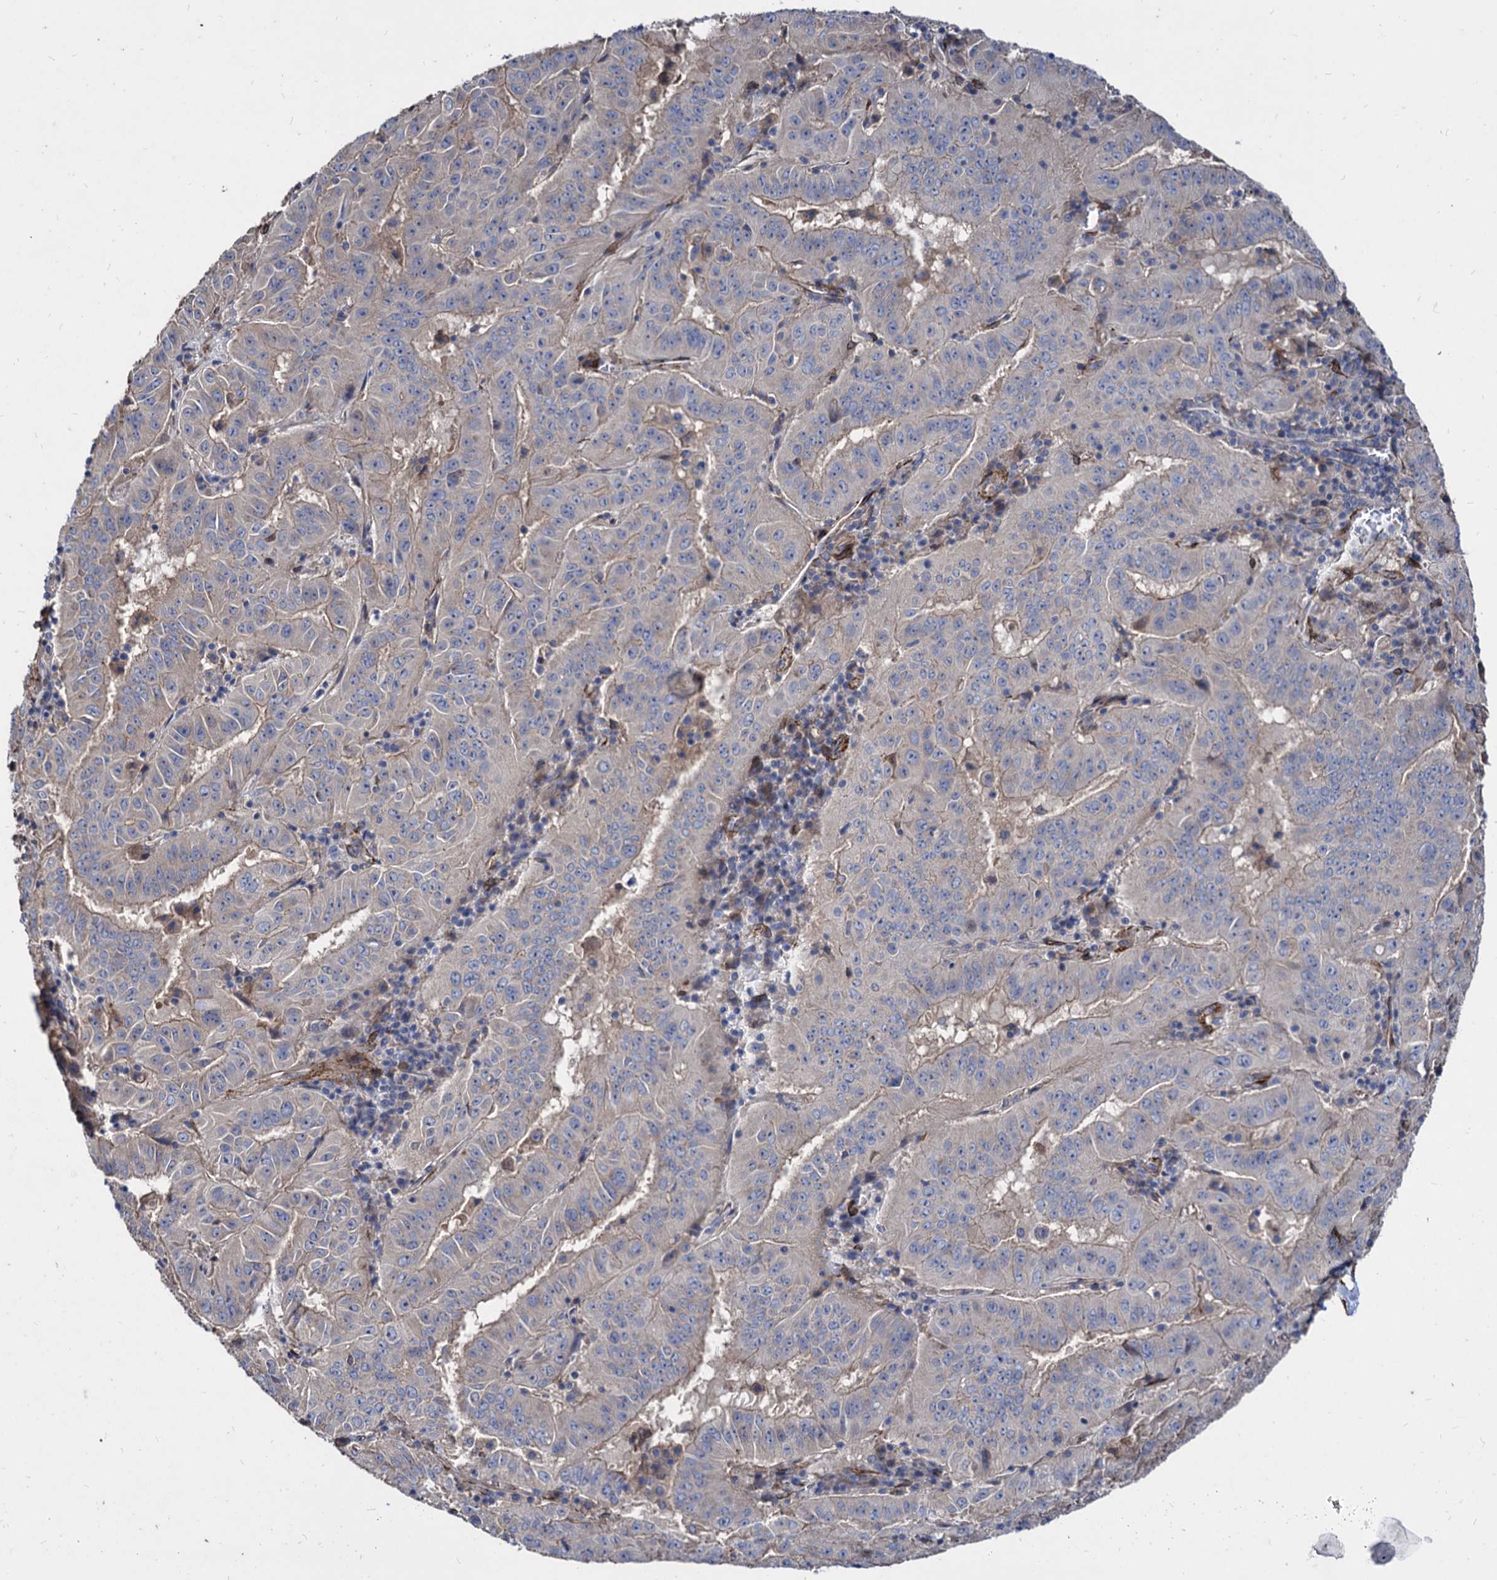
{"staining": {"intensity": "weak", "quantity": "<25%", "location": "cytoplasmic/membranous"}, "tissue": "pancreatic cancer", "cell_type": "Tumor cells", "image_type": "cancer", "snomed": [{"axis": "morphology", "description": "Adenocarcinoma, NOS"}, {"axis": "topography", "description": "Pancreas"}], "caption": "Micrograph shows no protein positivity in tumor cells of pancreatic adenocarcinoma tissue.", "gene": "WDR11", "patient": {"sex": "male", "age": 63}}